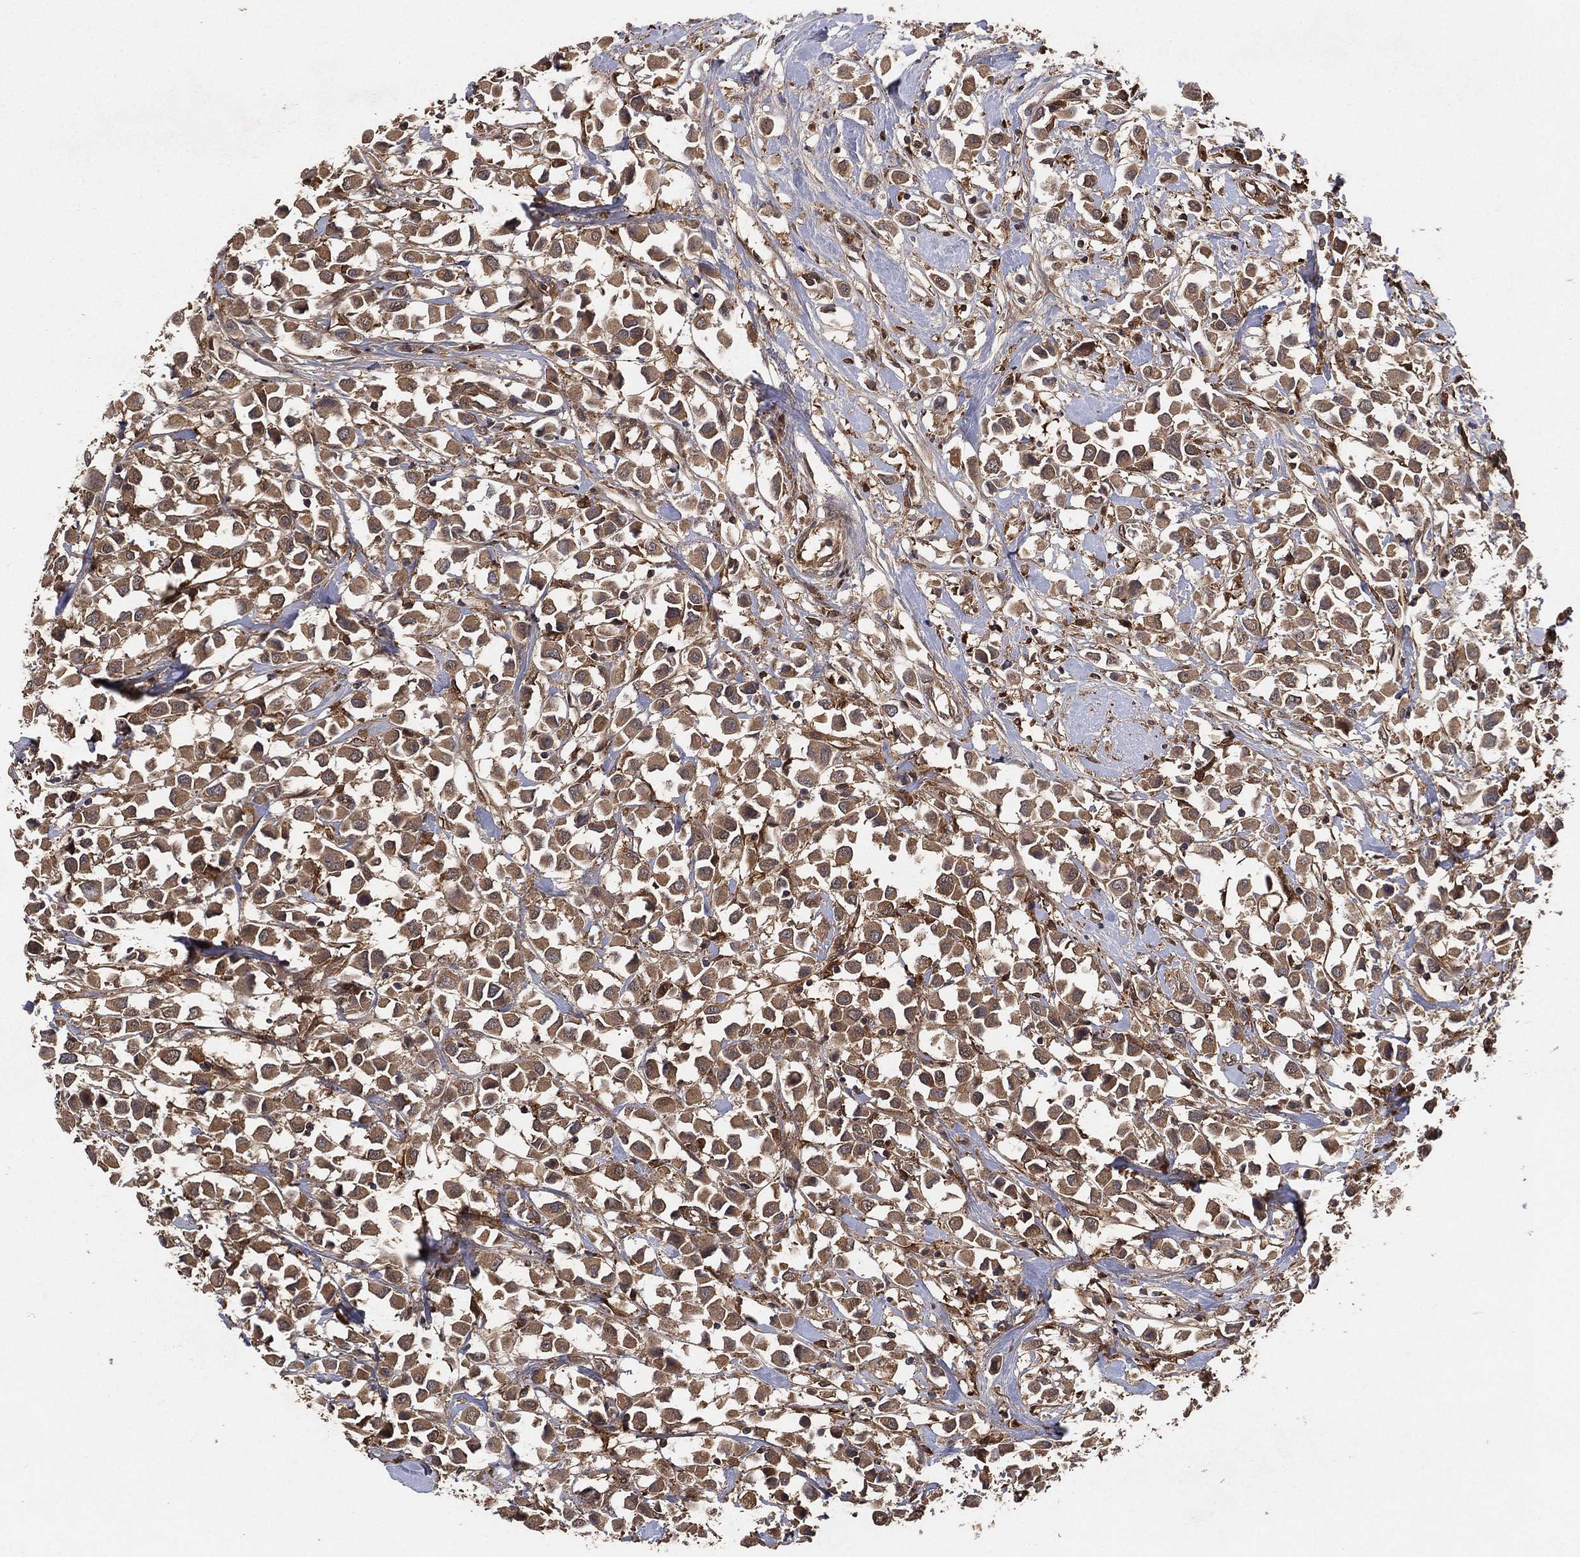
{"staining": {"intensity": "moderate", "quantity": "25%-75%", "location": "cytoplasmic/membranous"}, "tissue": "breast cancer", "cell_type": "Tumor cells", "image_type": "cancer", "snomed": [{"axis": "morphology", "description": "Duct carcinoma"}, {"axis": "topography", "description": "Breast"}], "caption": "Breast cancer stained for a protein (brown) displays moderate cytoplasmic/membranous positive positivity in approximately 25%-75% of tumor cells.", "gene": "PSMG4", "patient": {"sex": "female", "age": 61}}